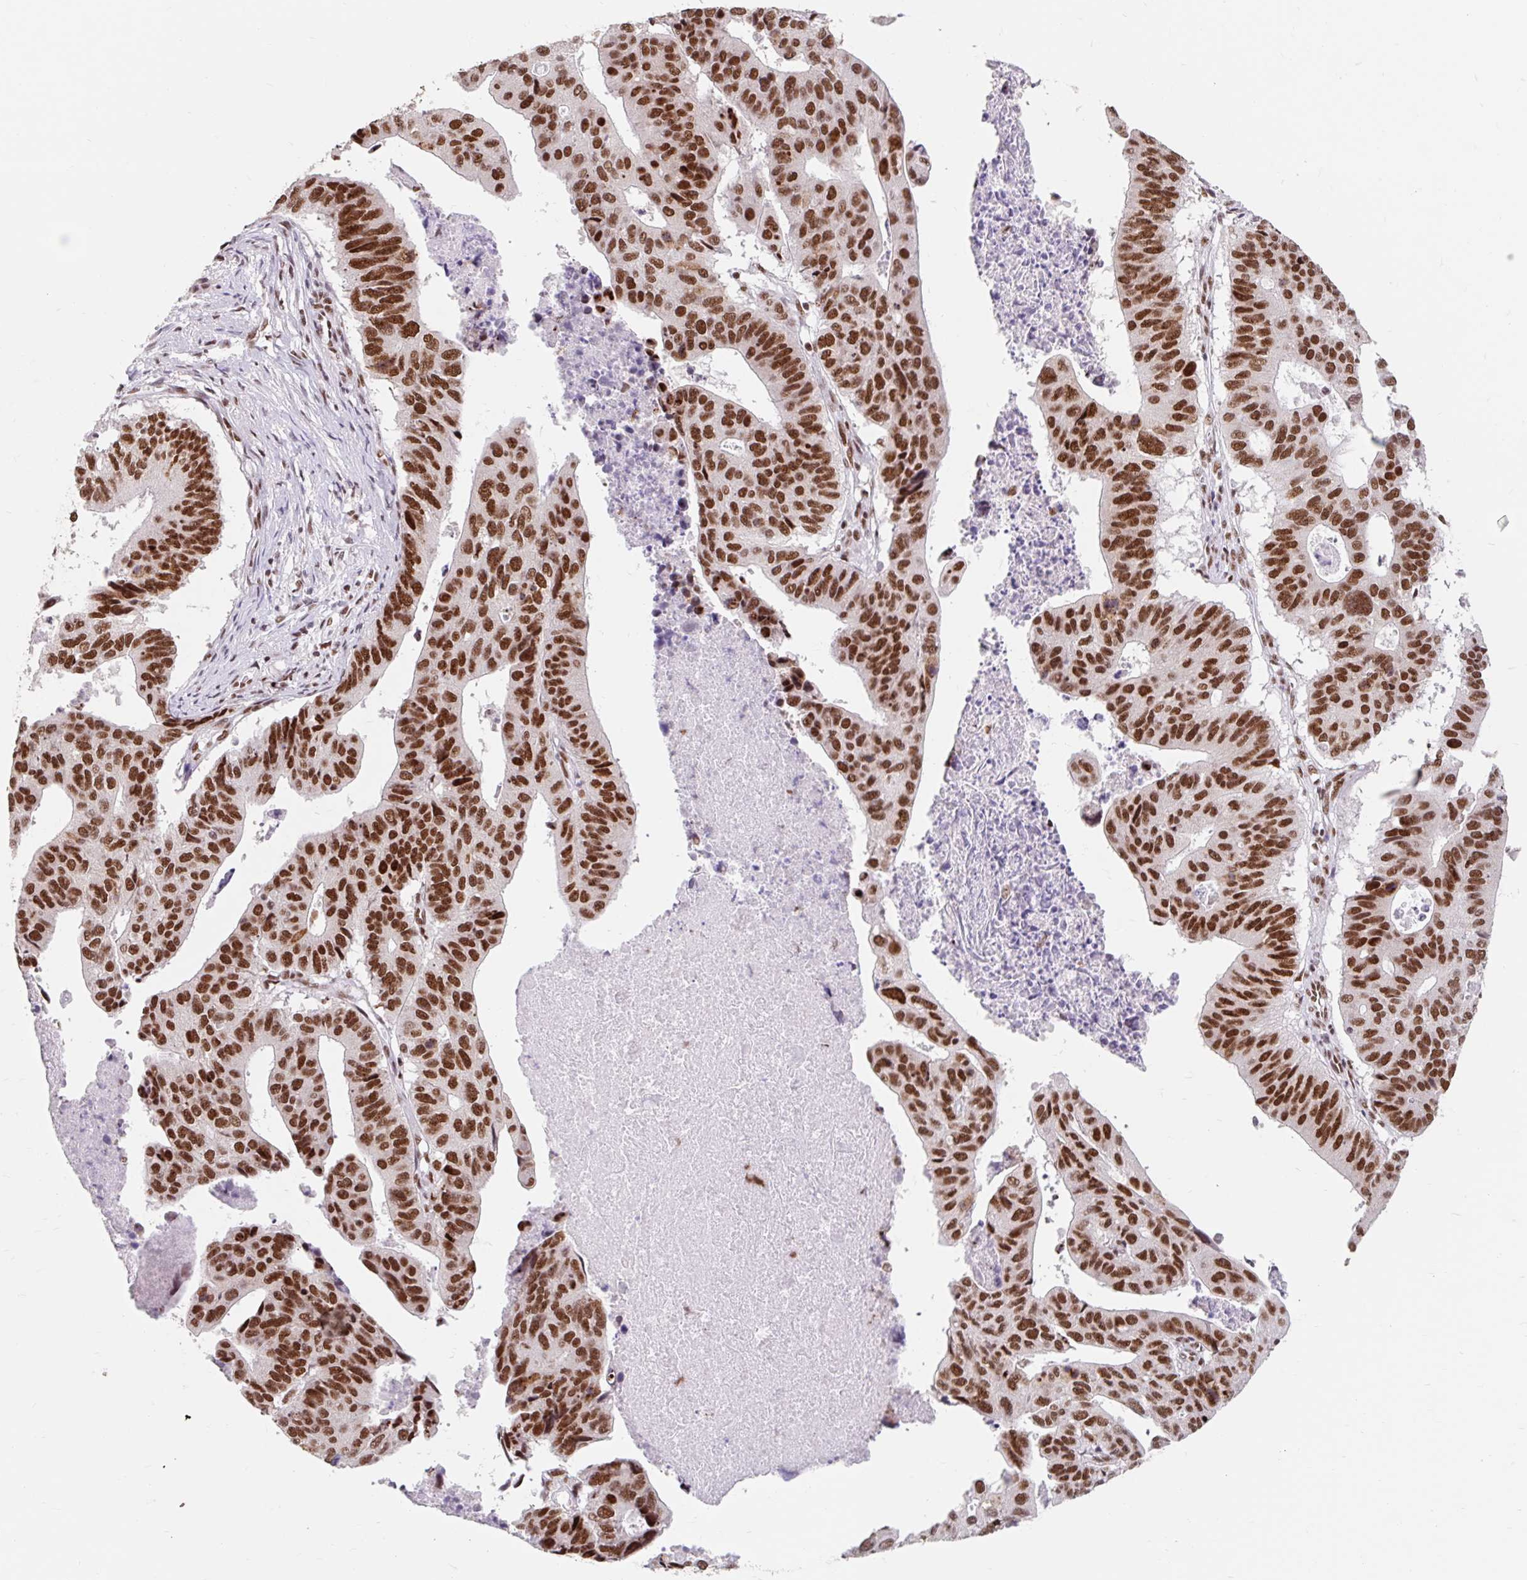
{"staining": {"intensity": "strong", "quantity": ">75%", "location": "nuclear"}, "tissue": "stomach cancer", "cell_type": "Tumor cells", "image_type": "cancer", "snomed": [{"axis": "morphology", "description": "Adenocarcinoma, NOS"}, {"axis": "topography", "description": "Stomach"}], "caption": "A brown stain shows strong nuclear staining of a protein in human adenocarcinoma (stomach) tumor cells. Immunohistochemistry stains the protein in brown and the nuclei are stained blue.", "gene": "SRSF10", "patient": {"sex": "male", "age": 59}}